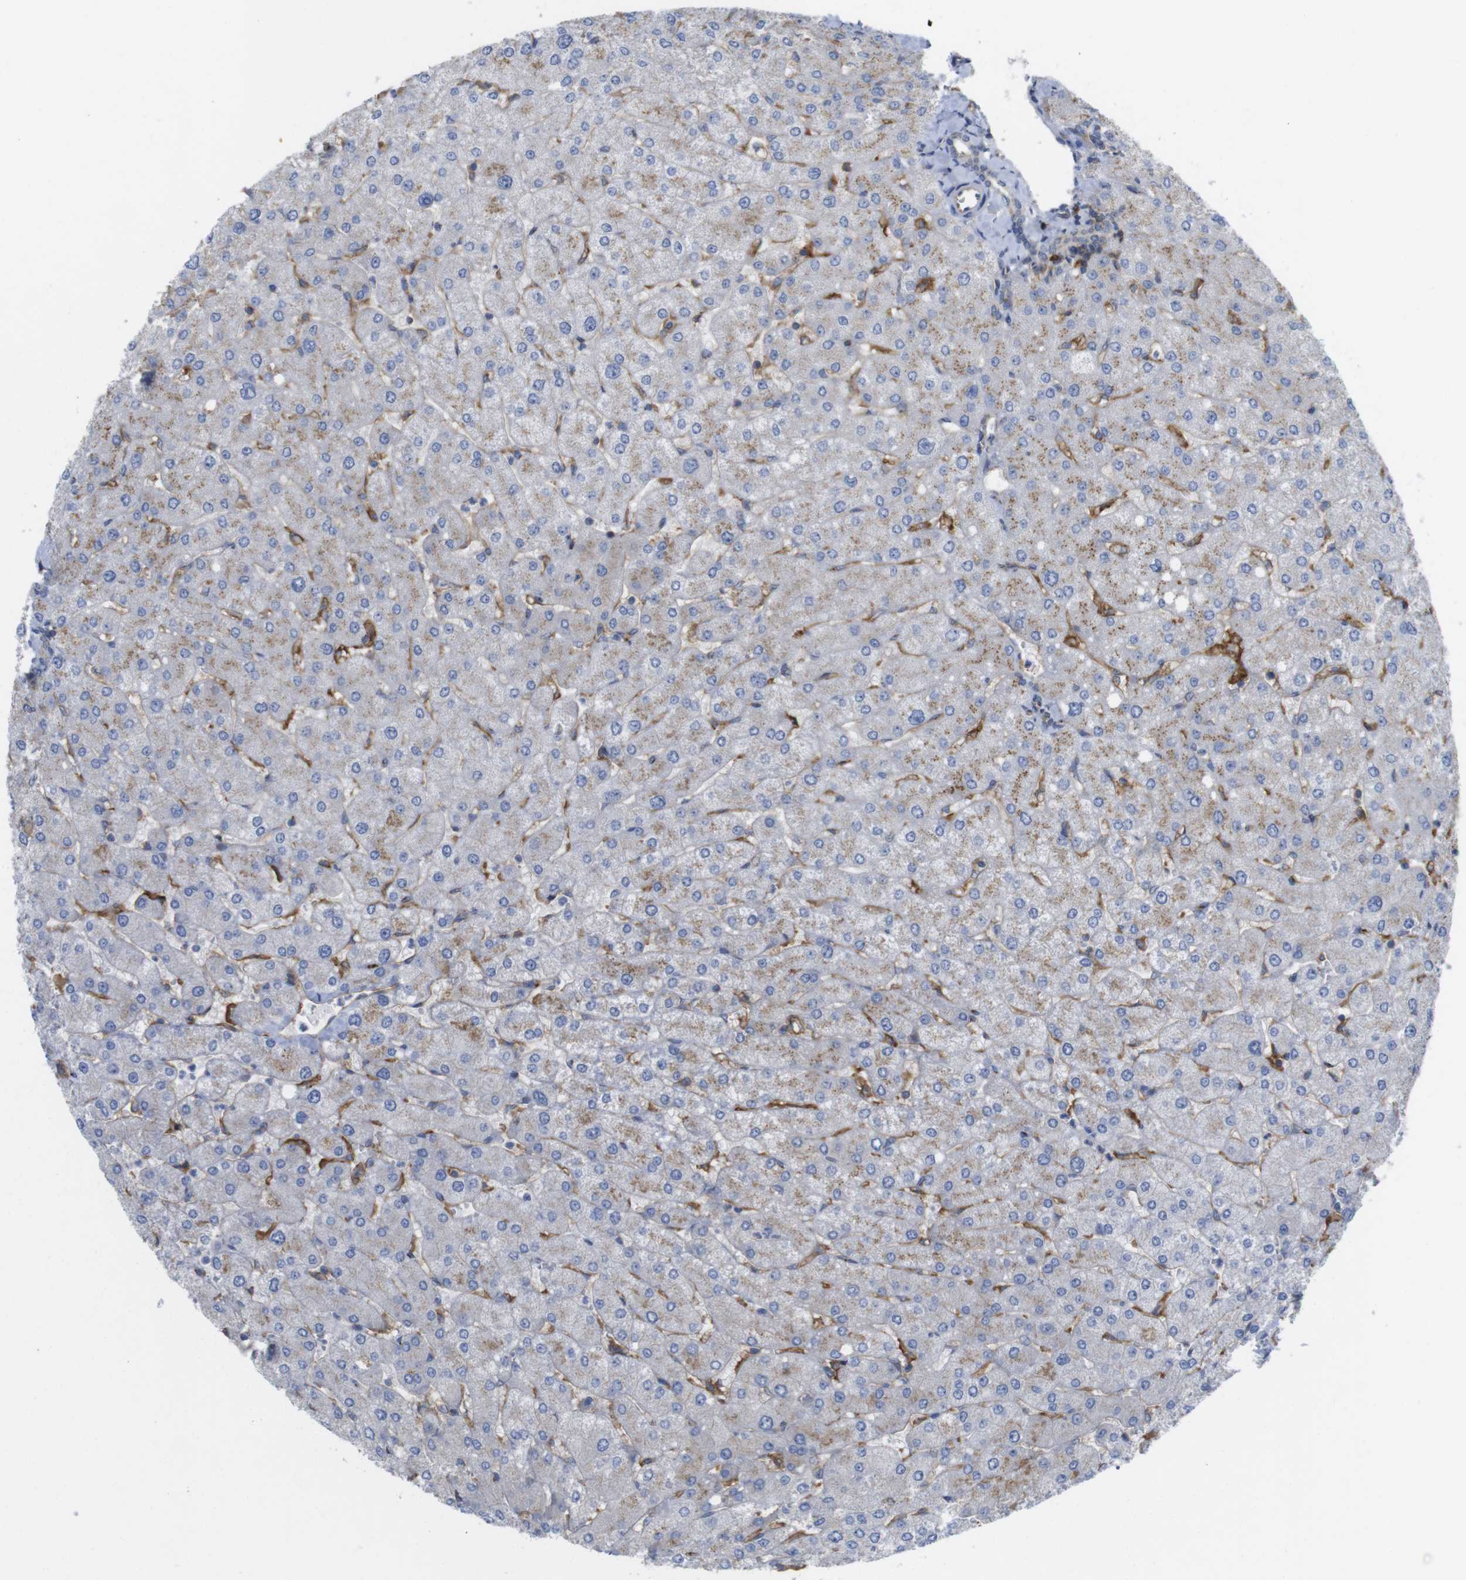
{"staining": {"intensity": "weak", "quantity": "<25%", "location": "cytoplasmic/membranous"}, "tissue": "liver", "cell_type": "Cholangiocytes", "image_type": "normal", "snomed": [{"axis": "morphology", "description": "Normal tissue, NOS"}, {"axis": "topography", "description": "Liver"}], "caption": "Benign liver was stained to show a protein in brown. There is no significant expression in cholangiocytes.", "gene": "CCR6", "patient": {"sex": "male", "age": 55}}